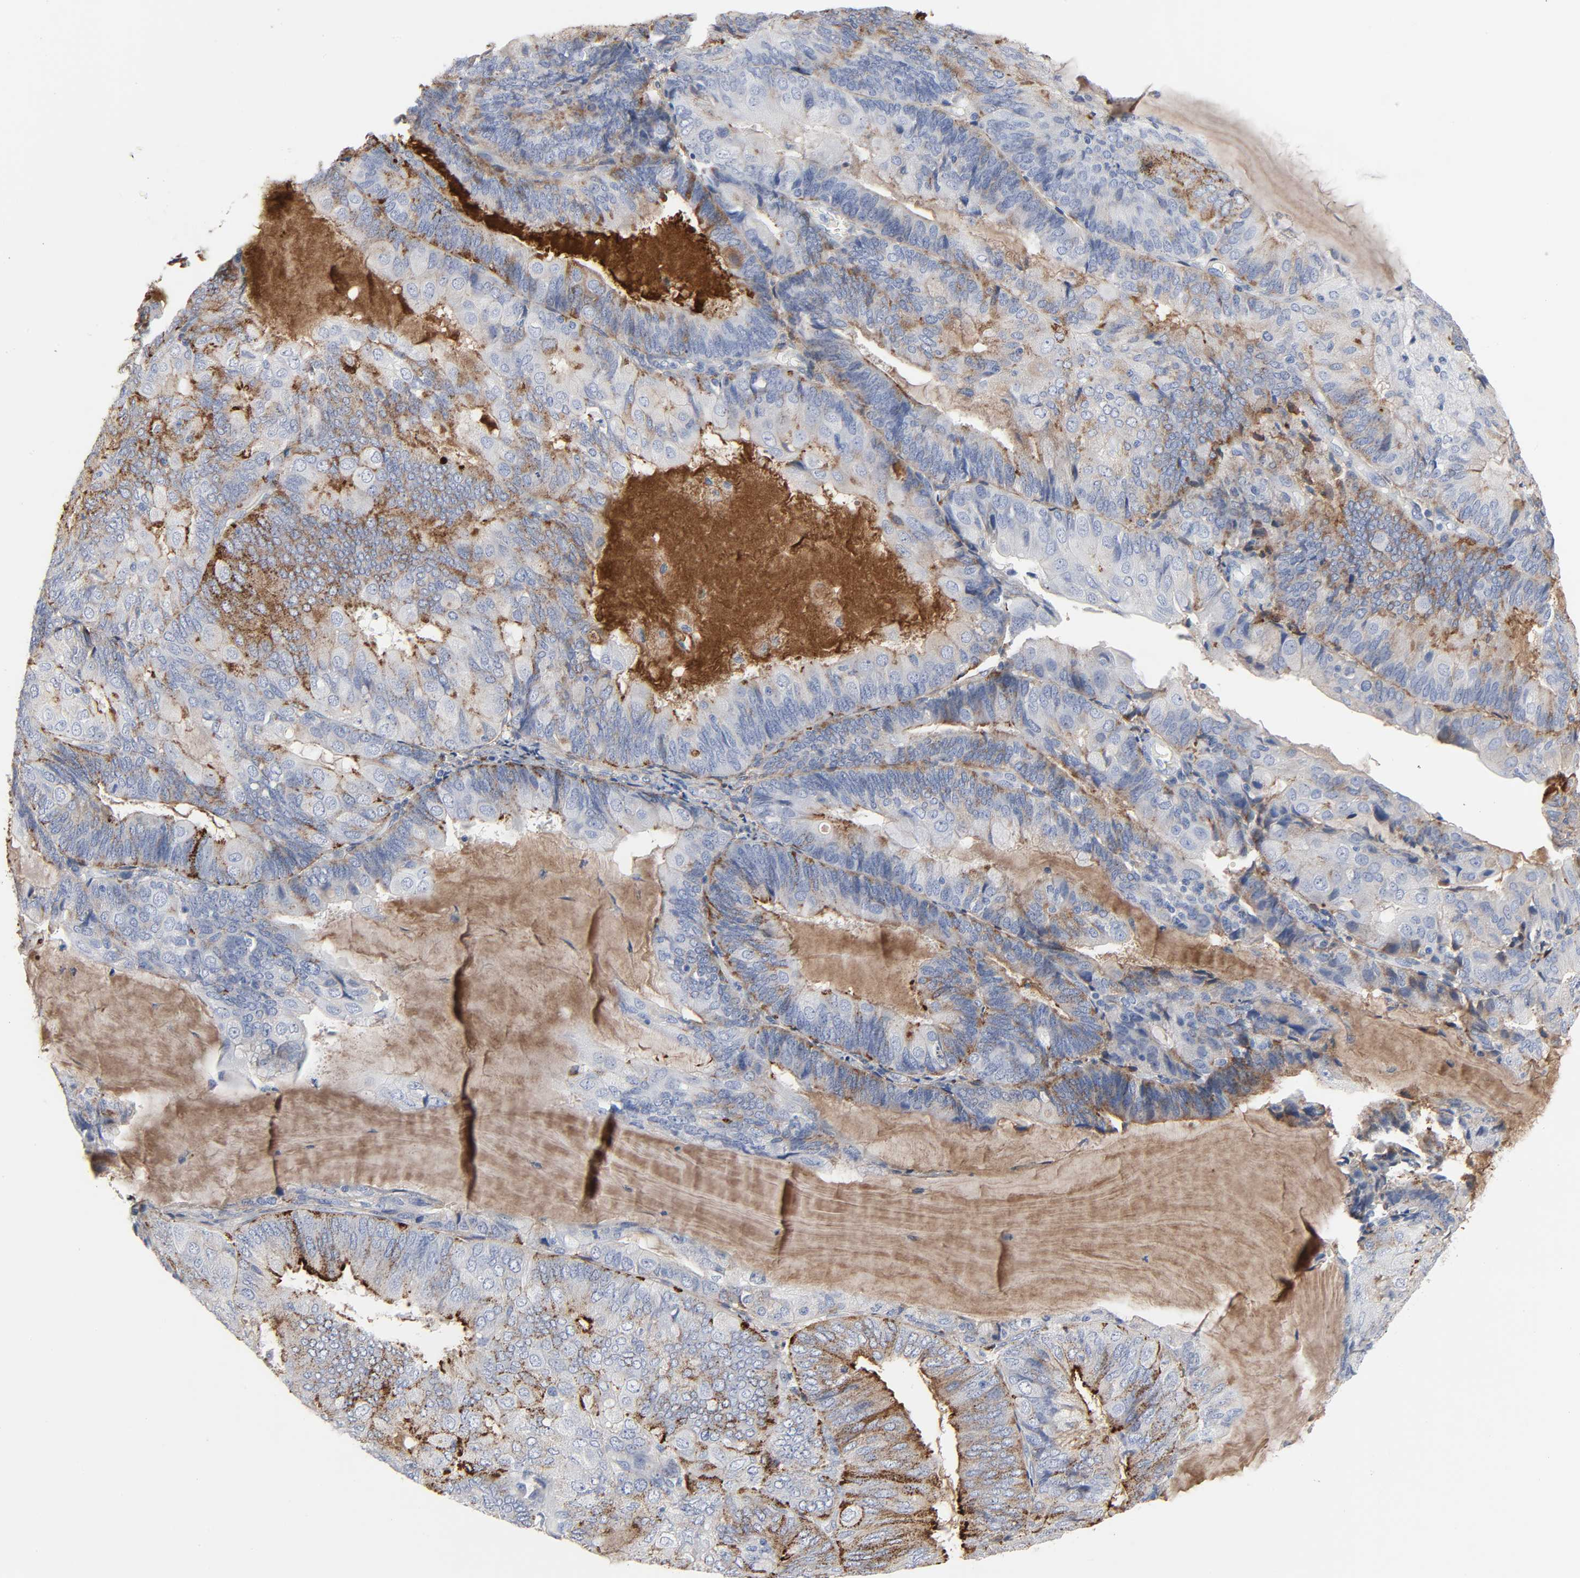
{"staining": {"intensity": "moderate", "quantity": "<25%", "location": "cytoplasmic/membranous"}, "tissue": "endometrial cancer", "cell_type": "Tumor cells", "image_type": "cancer", "snomed": [{"axis": "morphology", "description": "Adenocarcinoma, NOS"}, {"axis": "topography", "description": "Endometrium"}], "caption": "DAB (3,3'-diaminobenzidine) immunohistochemical staining of endometrial adenocarcinoma exhibits moderate cytoplasmic/membranous protein staining in about <25% of tumor cells. The staining was performed using DAB to visualize the protein expression in brown, while the nuclei were stained in blue with hematoxylin (Magnification: 20x).", "gene": "FBLN1", "patient": {"sex": "female", "age": 81}}